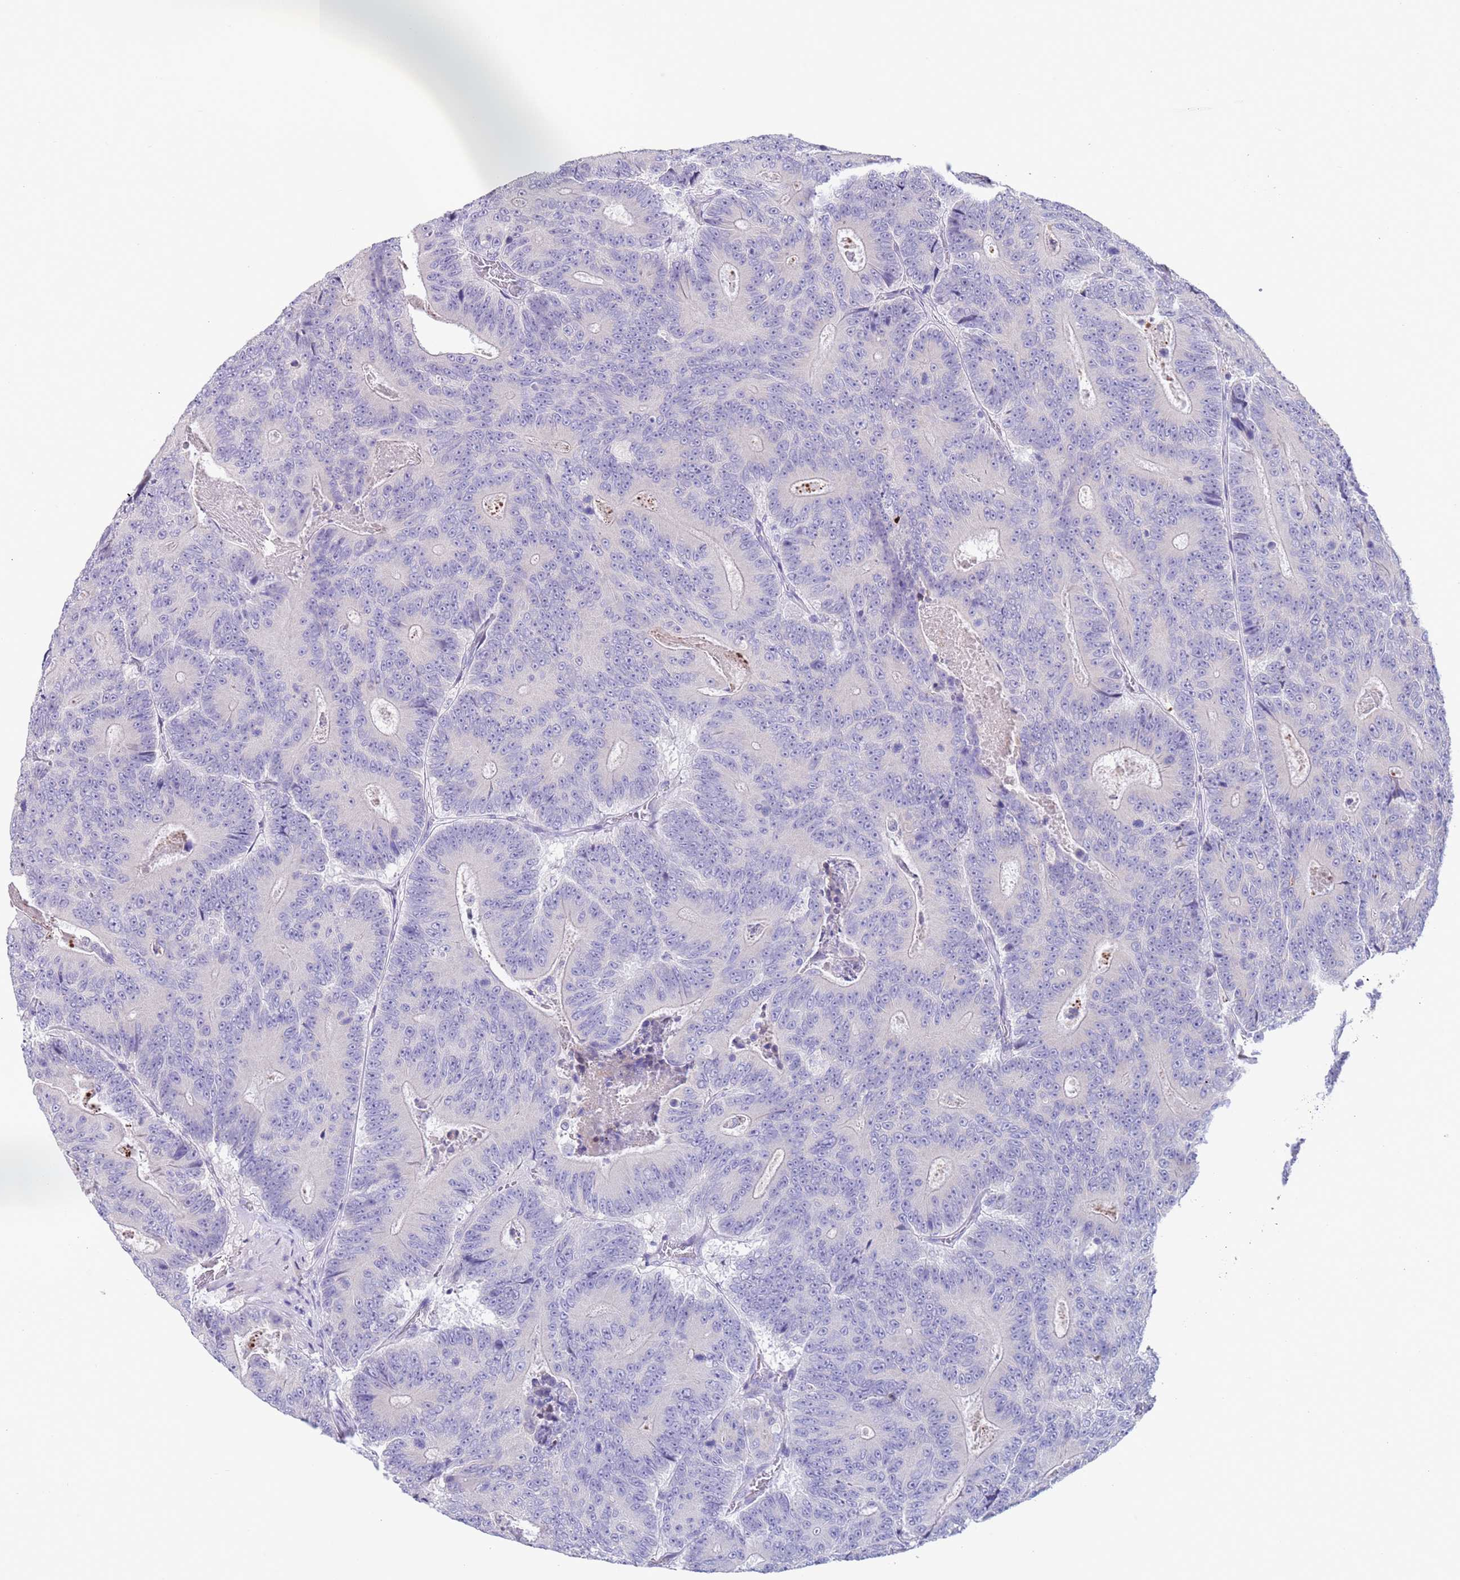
{"staining": {"intensity": "negative", "quantity": "none", "location": "none"}, "tissue": "colorectal cancer", "cell_type": "Tumor cells", "image_type": "cancer", "snomed": [{"axis": "morphology", "description": "Adenocarcinoma, NOS"}, {"axis": "topography", "description": "Colon"}], "caption": "IHC histopathology image of neoplastic tissue: human adenocarcinoma (colorectal) stained with DAB (3,3'-diaminobenzidine) reveals no significant protein positivity in tumor cells. (DAB (3,3'-diaminobenzidine) IHC visualized using brightfield microscopy, high magnification).", "gene": "SPIRE2", "patient": {"sex": "male", "age": 83}}